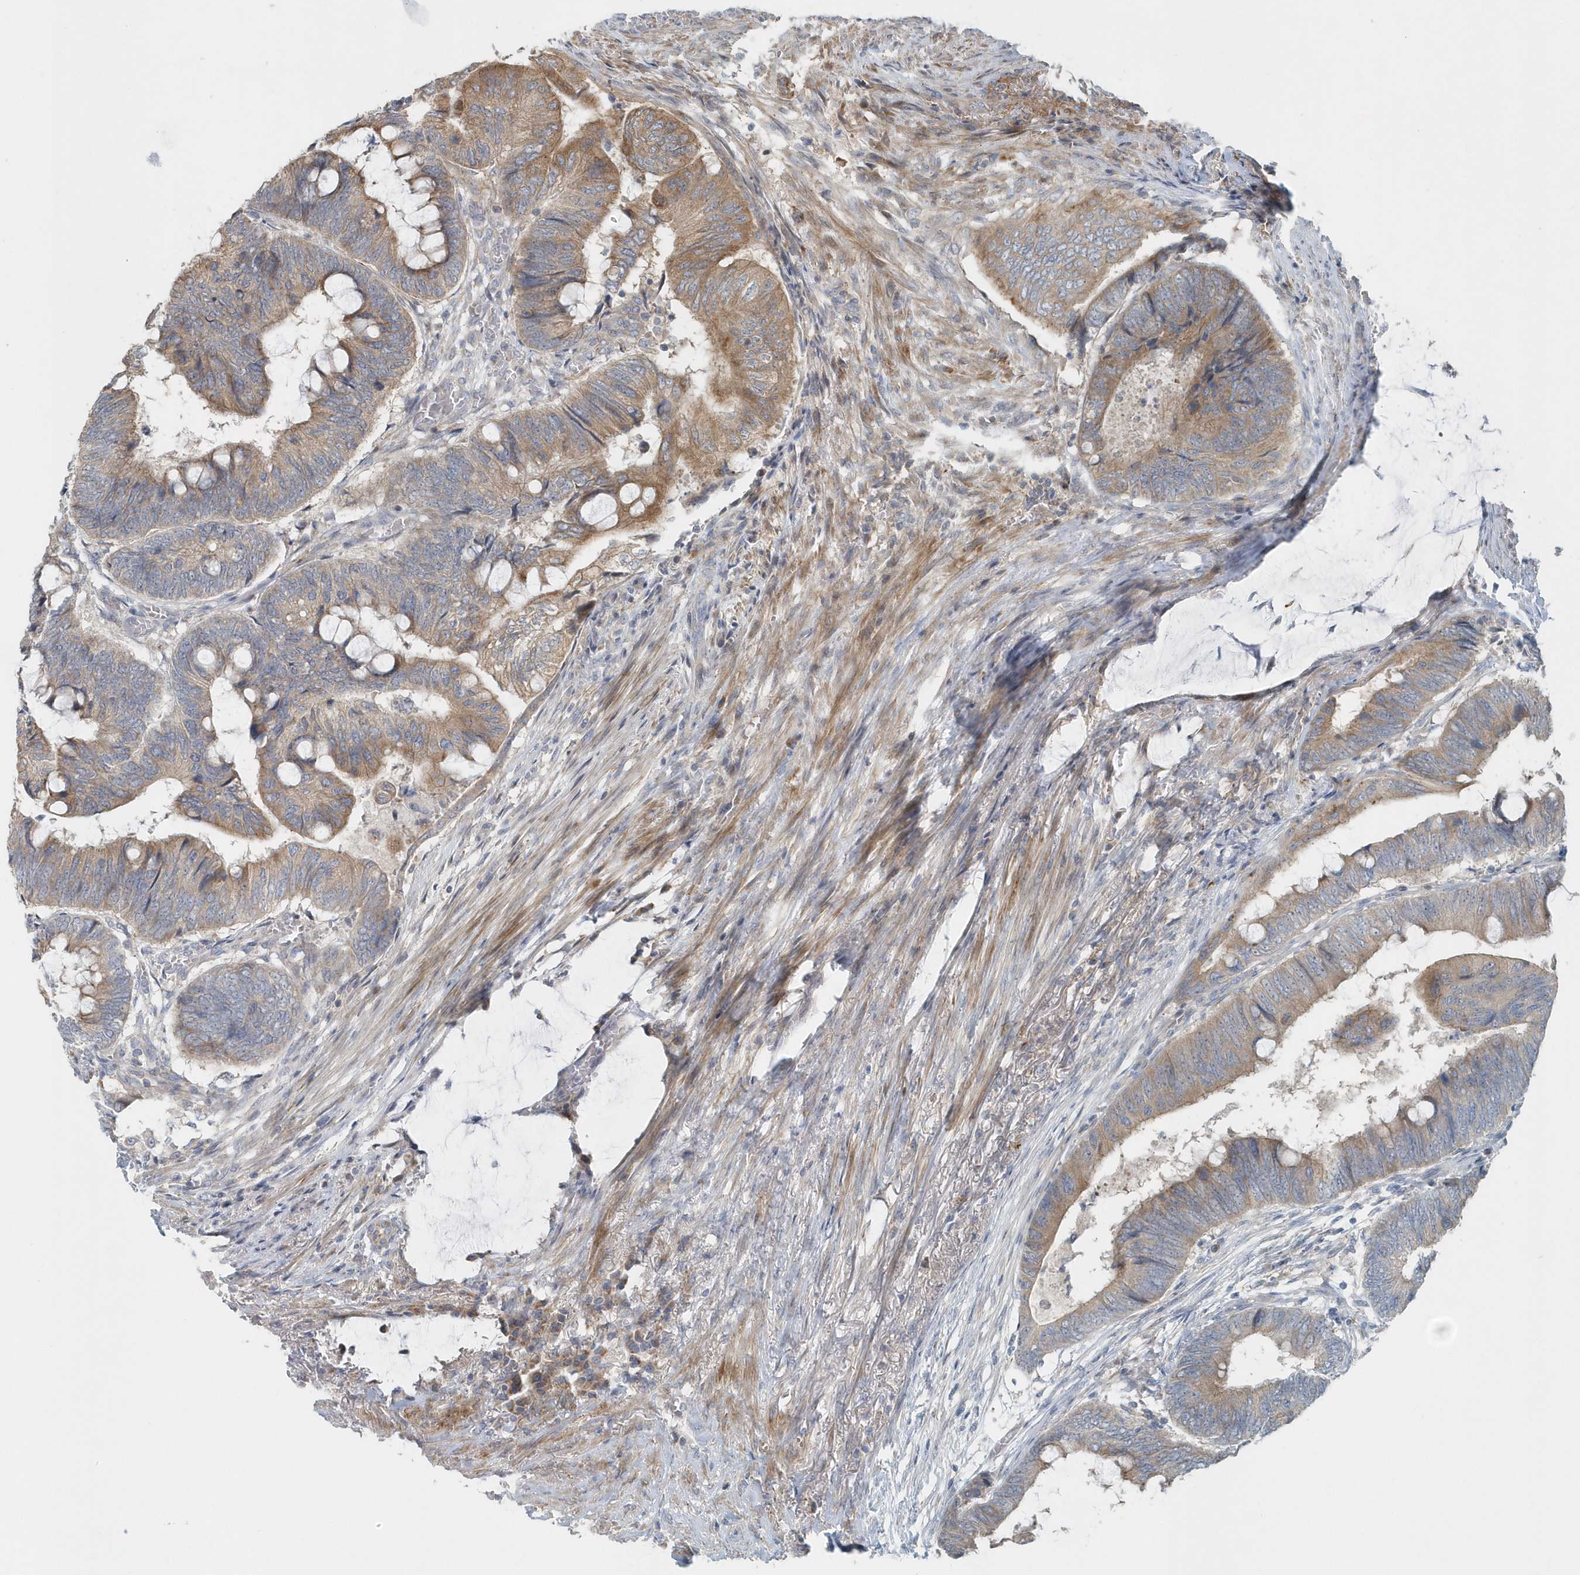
{"staining": {"intensity": "moderate", "quantity": "25%-75%", "location": "cytoplasmic/membranous"}, "tissue": "colorectal cancer", "cell_type": "Tumor cells", "image_type": "cancer", "snomed": [{"axis": "morphology", "description": "Normal tissue, NOS"}, {"axis": "morphology", "description": "Adenocarcinoma, NOS"}, {"axis": "topography", "description": "Rectum"}, {"axis": "topography", "description": "Peripheral nerve tissue"}], "caption": "Protein analysis of colorectal cancer (adenocarcinoma) tissue displays moderate cytoplasmic/membranous expression in approximately 25%-75% of tumor cells.", "gene": "MMUT", "patient": {"sex": "male", "age": 92}}